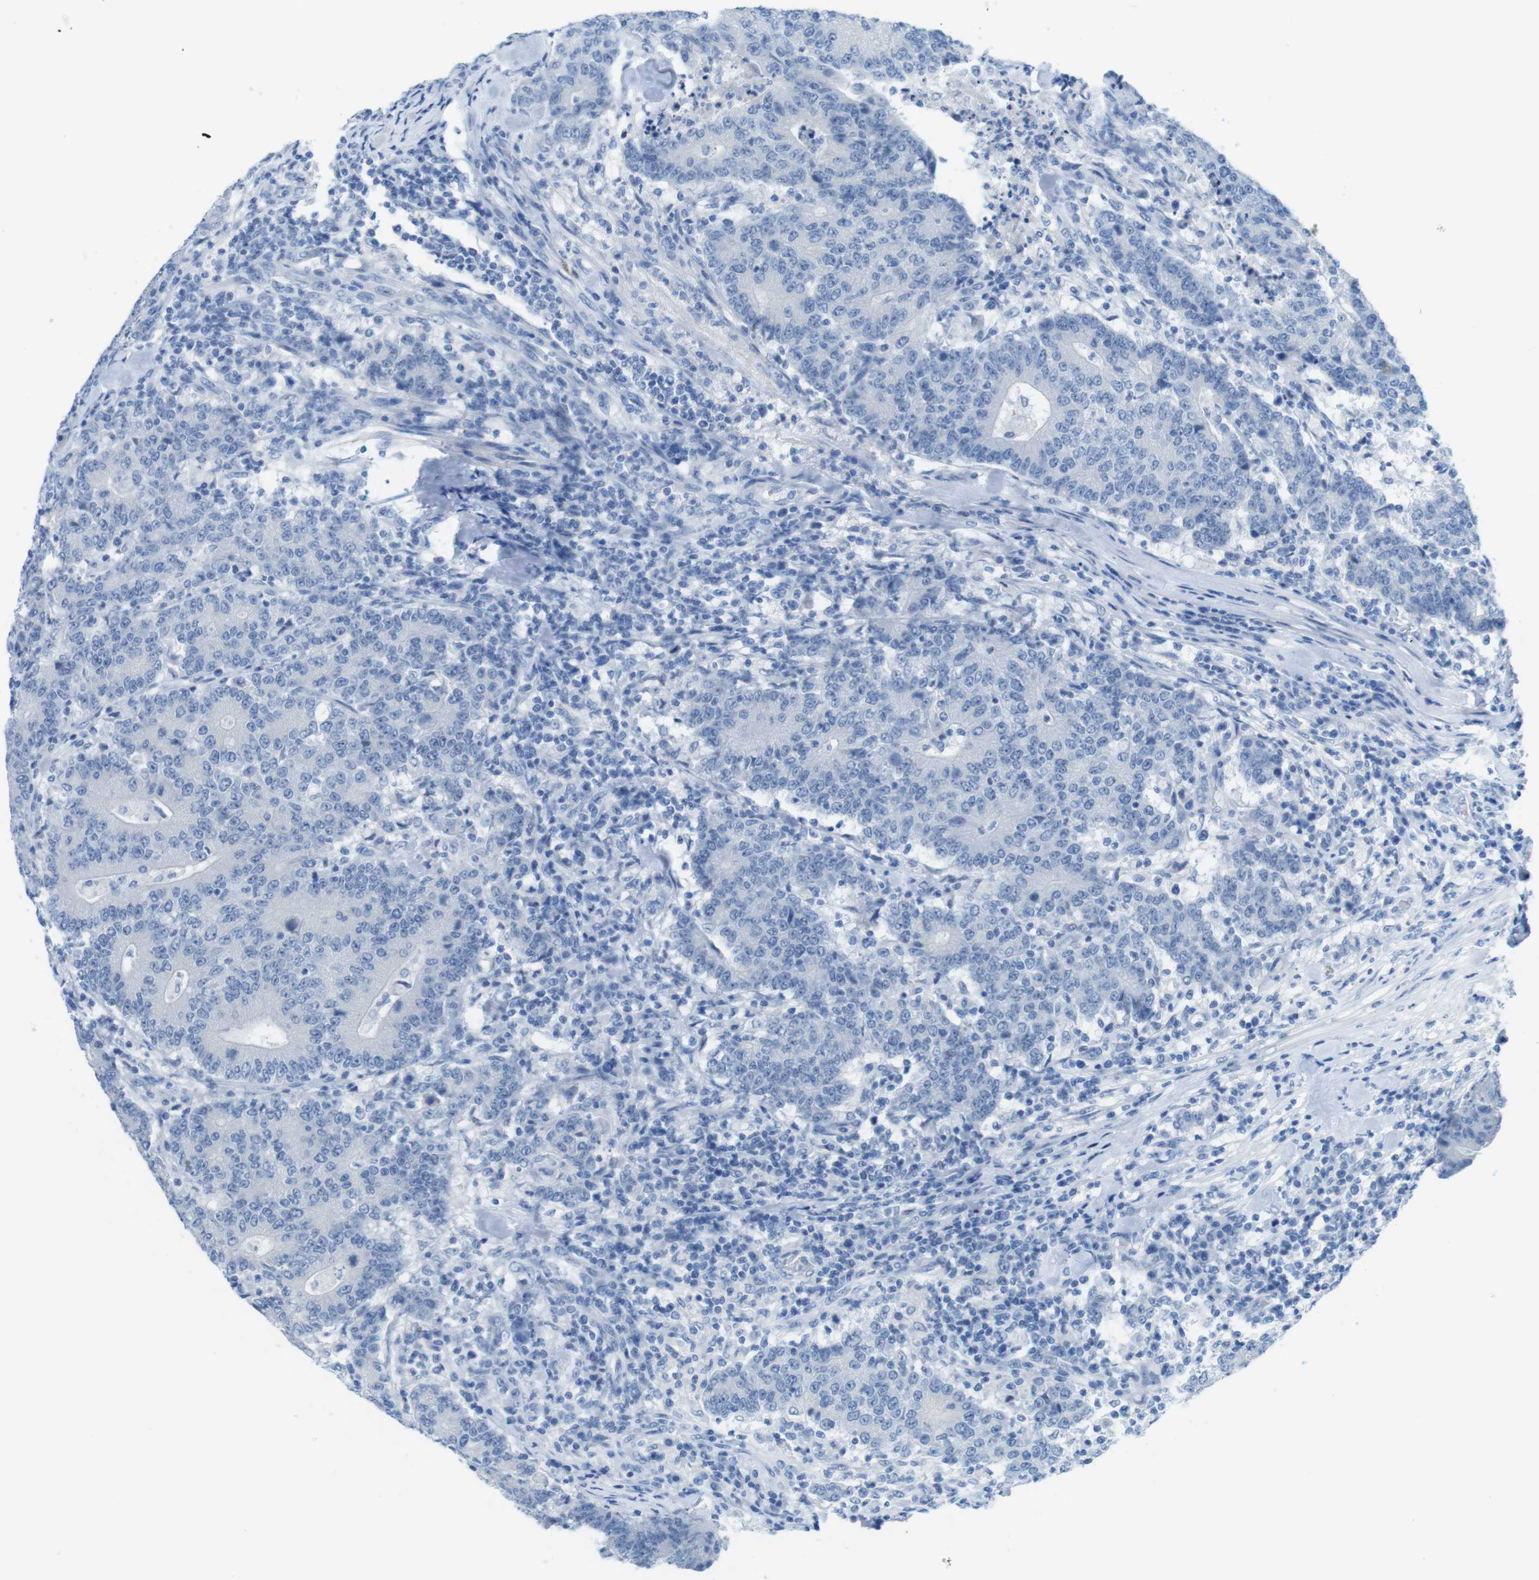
{"staining": {"intensity": "negative", "quantity": "none", "location": "none"}, "tissue": "colorectal cancer", "cell_type": "Tumor cells", "image_type": "cancer", "snomed": [{"axis": "morphology", "description": "Normal tissue, NOS"}, {"axis": "morphology", "description": "Adenocarcinoma, NOS"}, {"axis": "topography", "description": "Colon"}], "caption": "The immunohistochemistry (IHC) photomicrograph has no significant staining in tumor cells of colorectal cancer (adenocarcinoma) tissue.", "gene": "GAP43", "patient": {"sex": "female", "age": 75}}